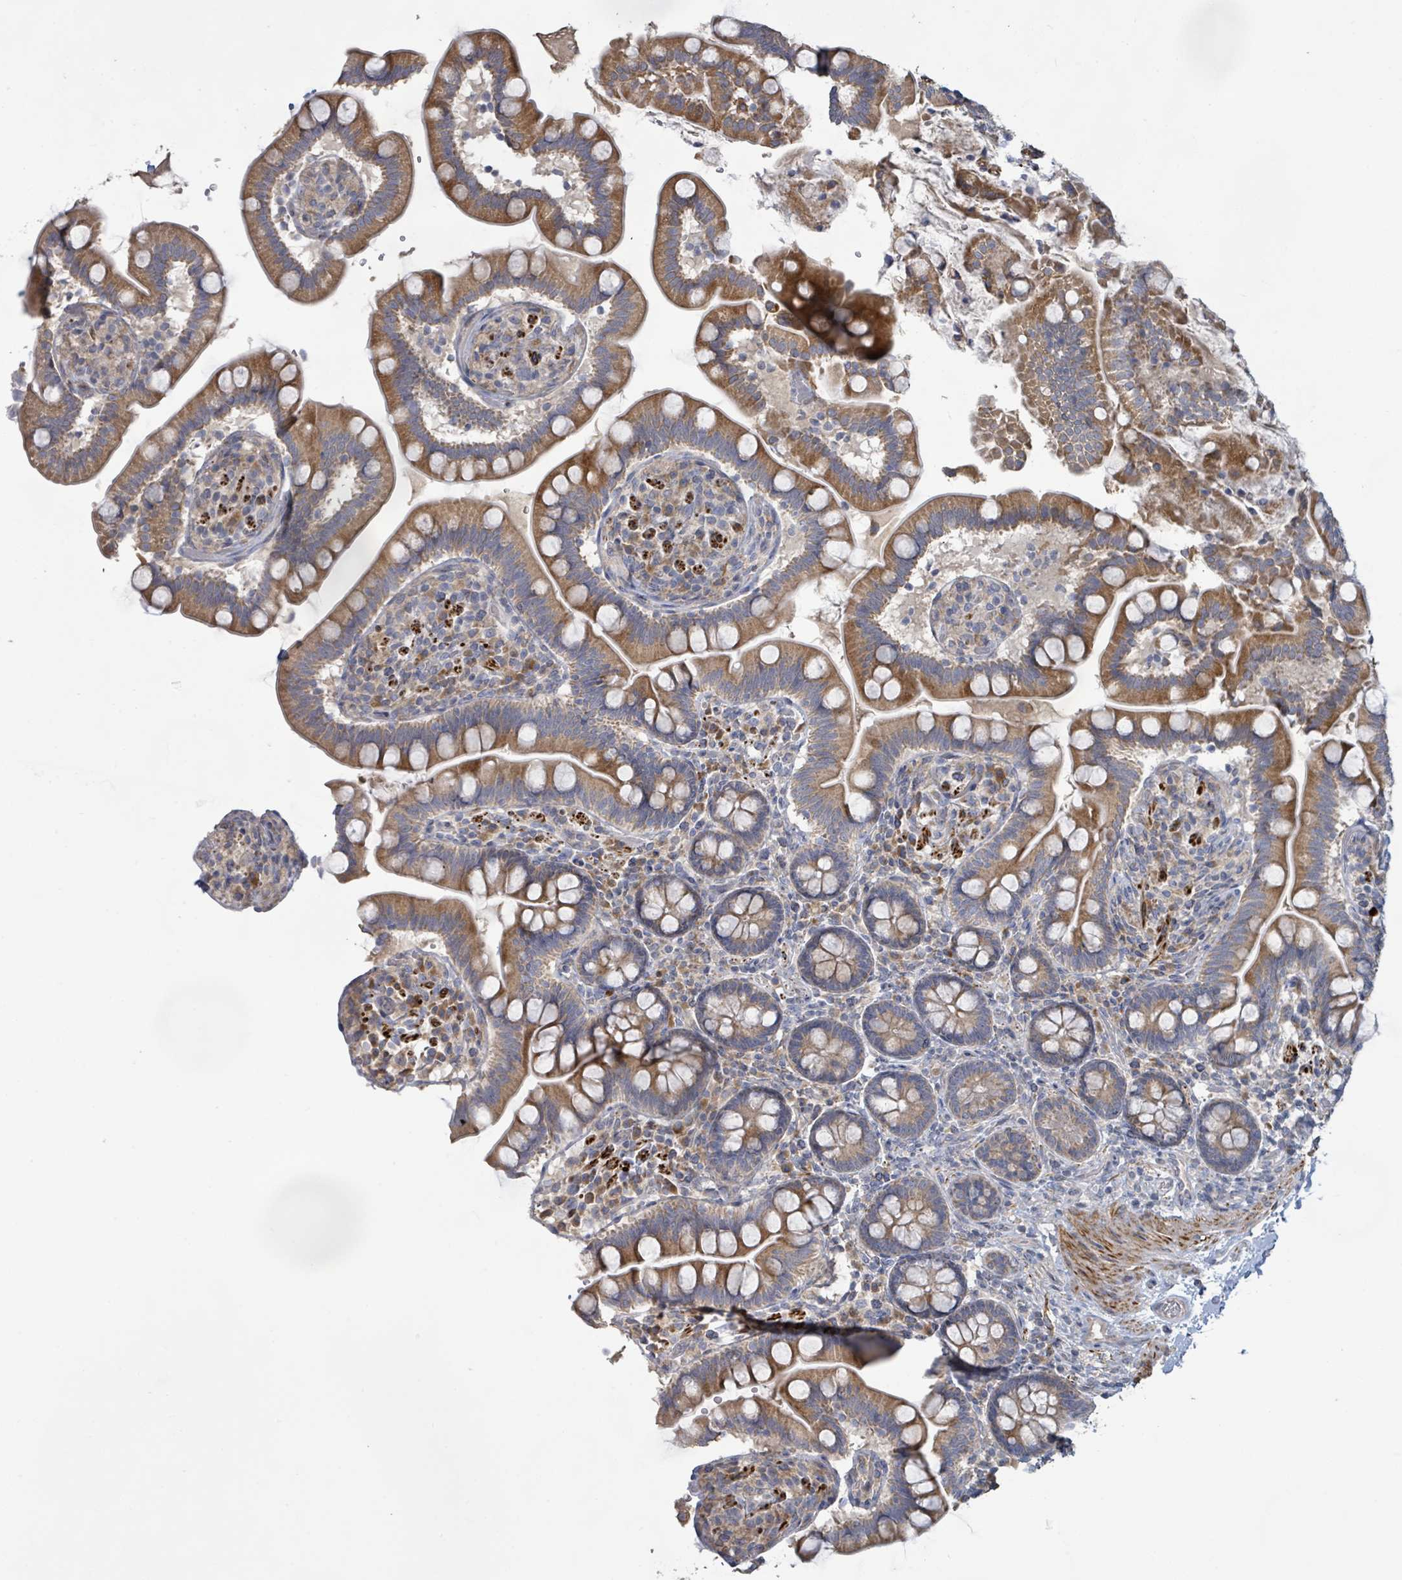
{"staining": {"intensity": "strong", "quantity": ">75%", "location": "cytoplasmic/membranous"}, "tissue": "small intestine", "cell_type": "Glandular cells", "image_type": "normal", "snomed": [{"axis": "morphology", "description": "Normal tissue, NOS"}, {"axis": "topography", "description": "Small intestine"}], "caption": "Small intestine stained for a protein reveals strong cytoplasmic/membranous positivity in glandular cells.", "gene": "KCNS2", "patient": {"sex": "female", "age": 64}}